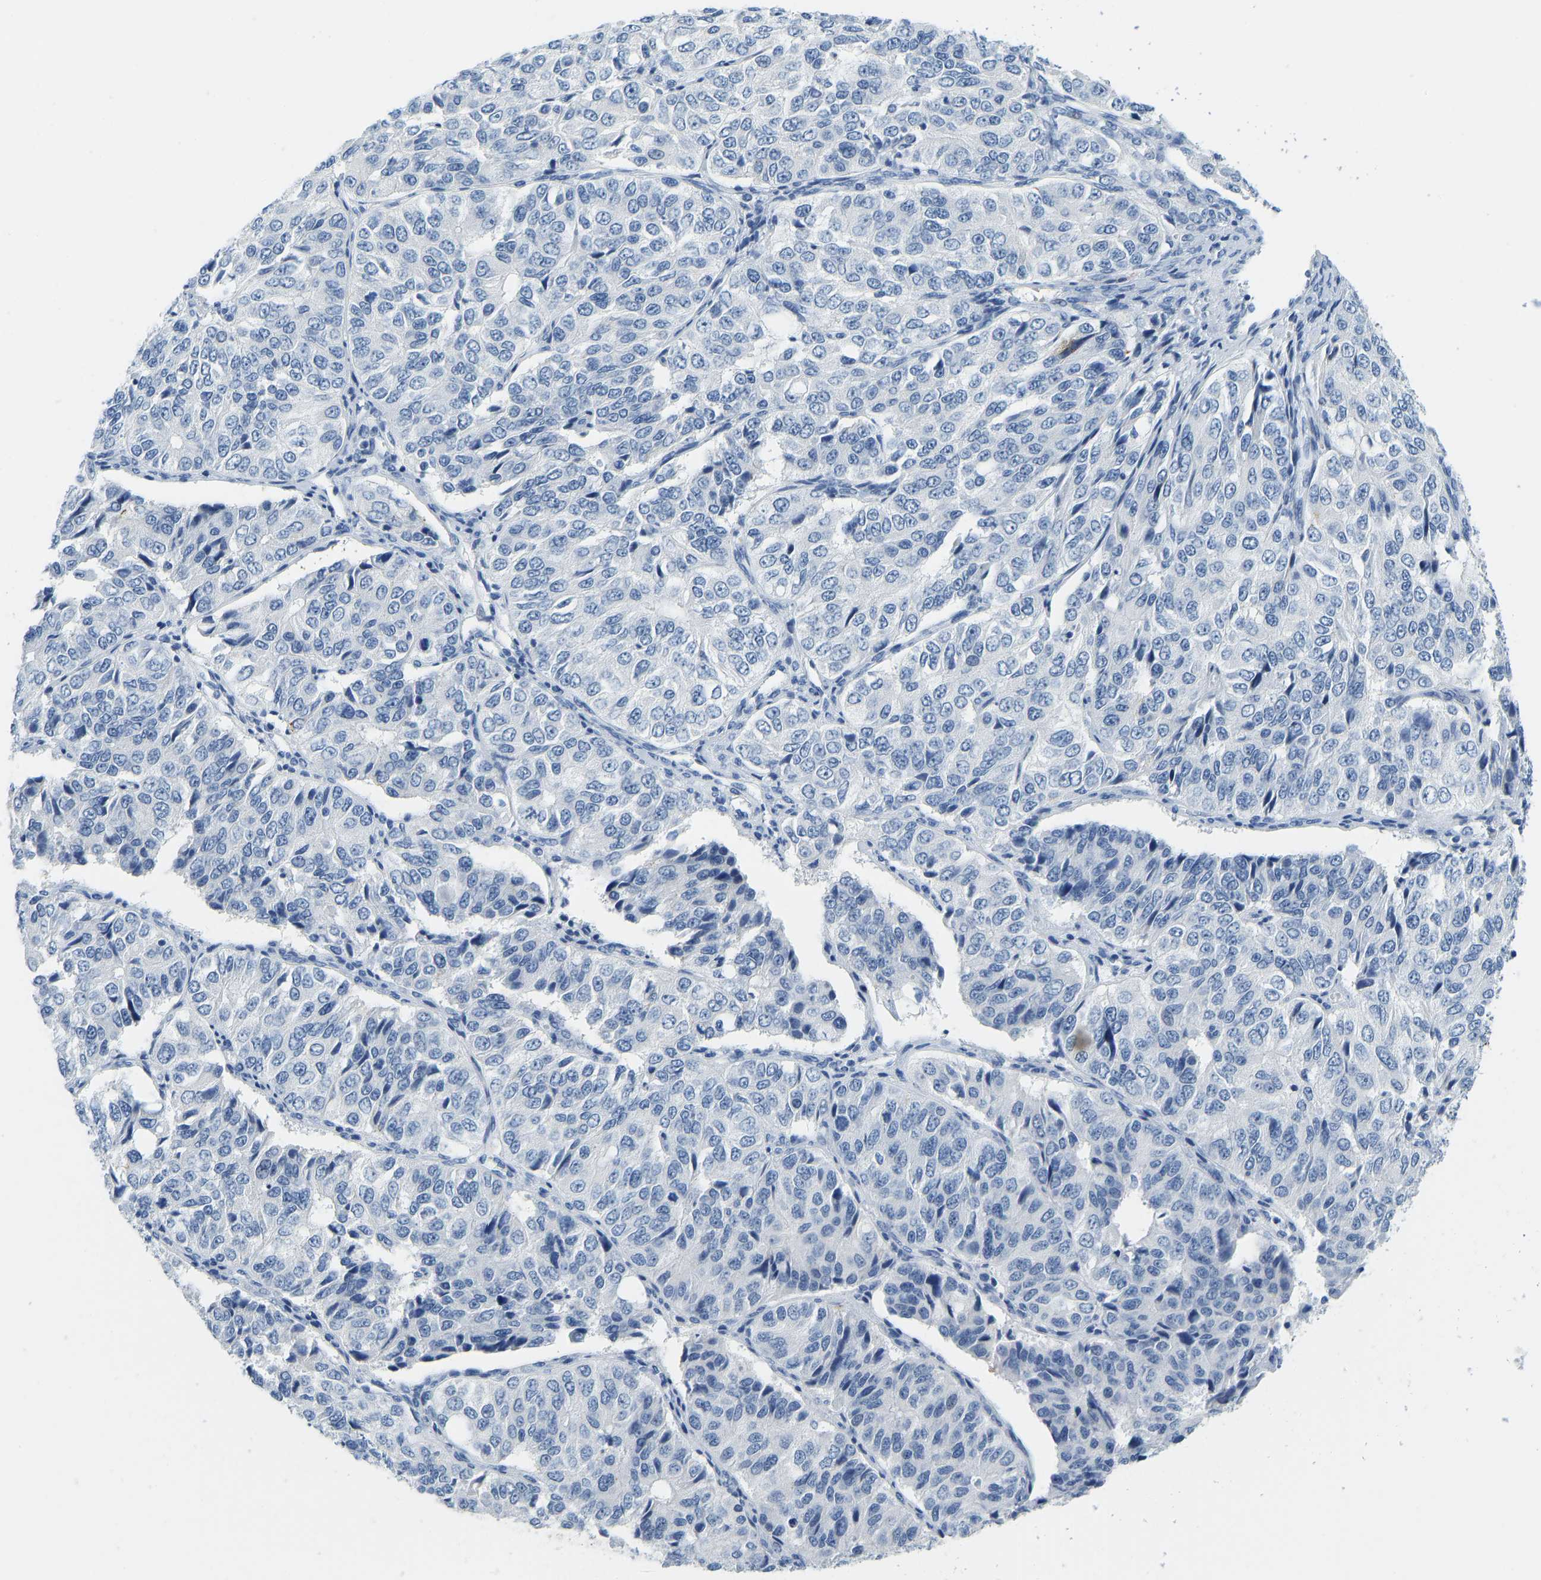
{"staining": {"intensity": "negative", "quantity": "none", "location": "none"}, "tissue": "ovarian cancer", "cell_type": "Tumor cells", "image_type": "cancer", "snomed": [{"axis": "morphology", "description": "Carcinoma, endometroid"}, {"axis": "topography", "description": "Ovary"}], "caption": "The immunohistochemistry micrograph has no significant staining in tumor cells of ovarian cancer tissue.", "gene": "SERPINB3", "patient": {"sex": "female", "age": 51}}